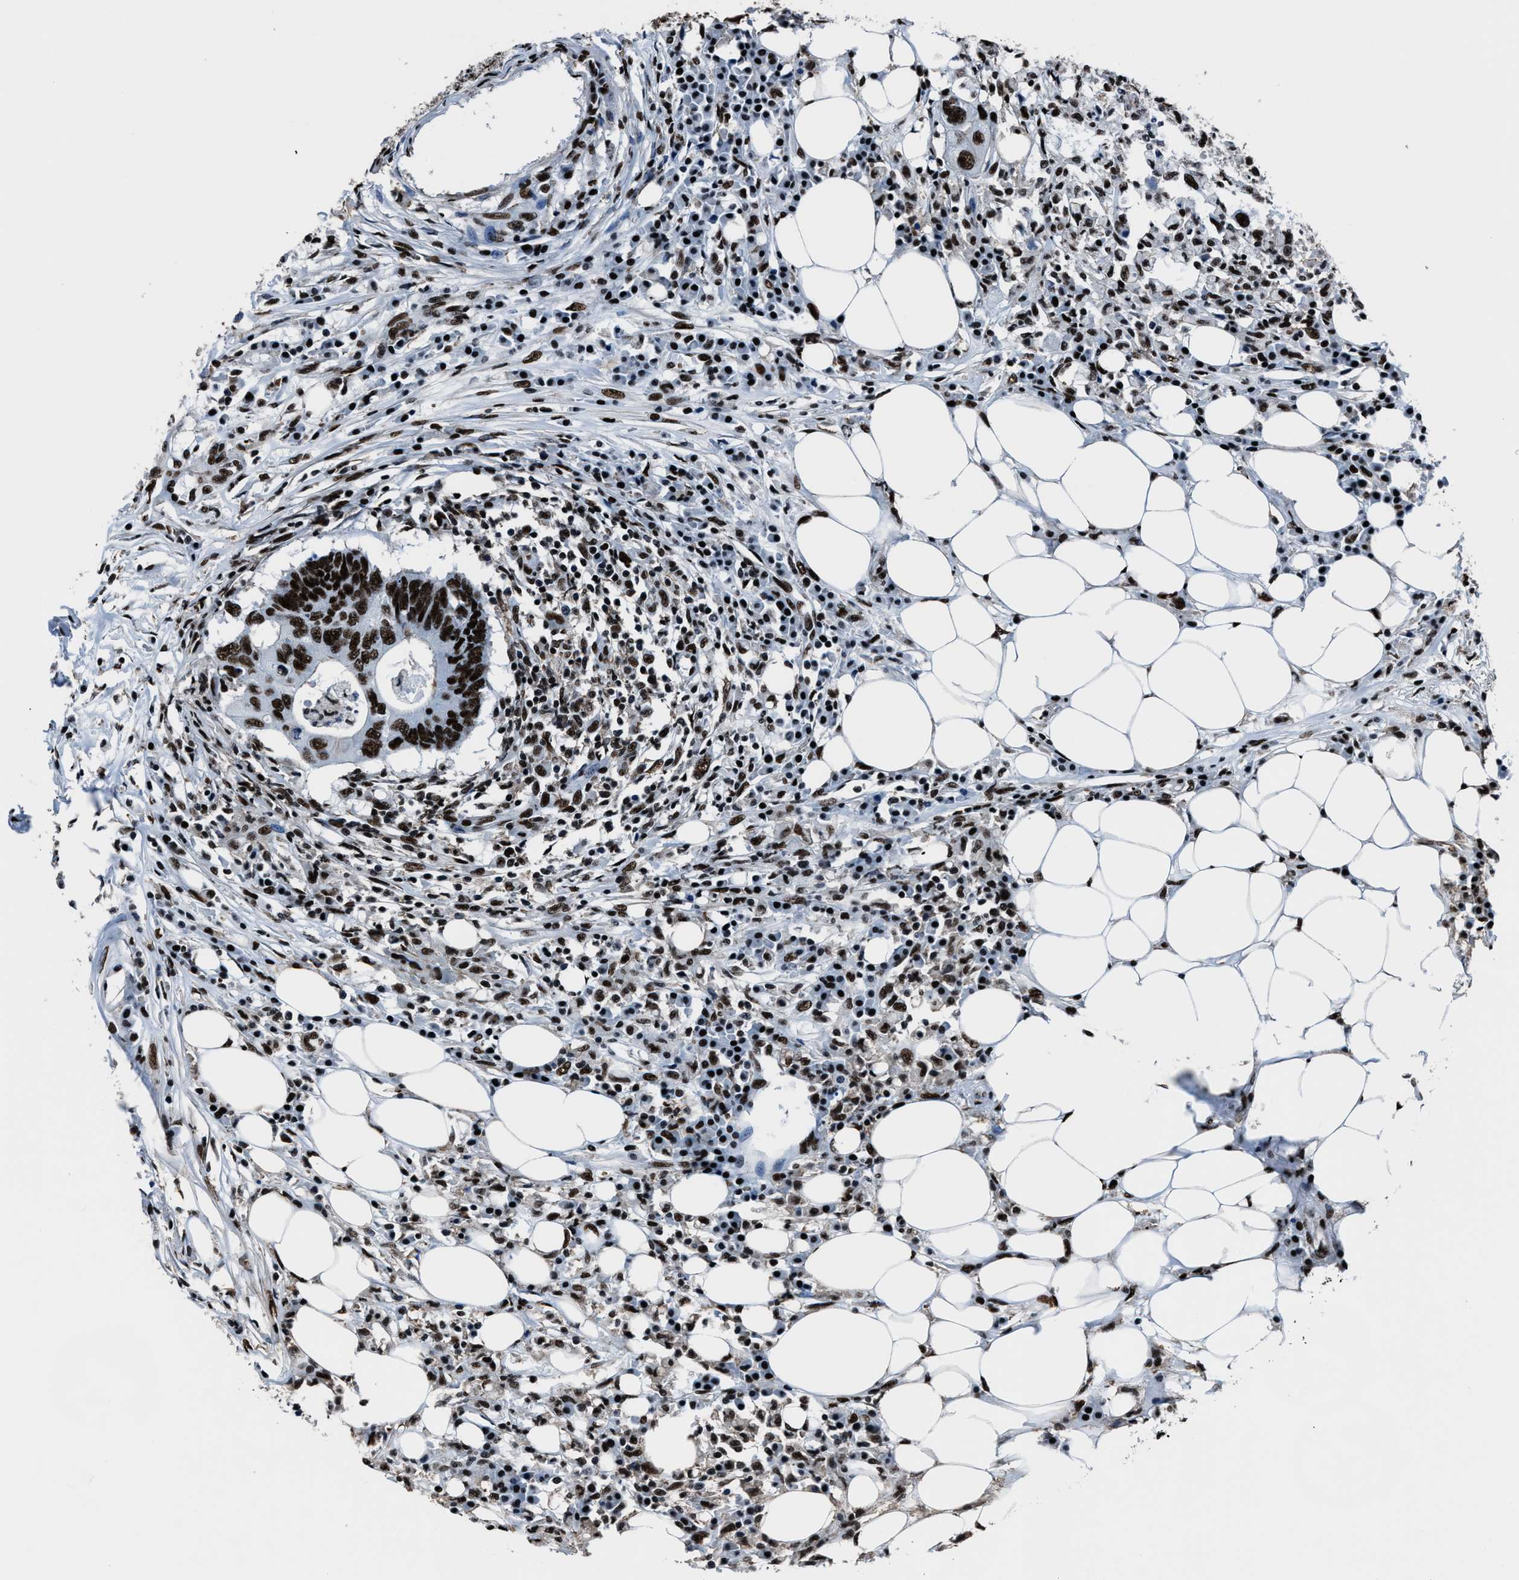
{"staining": {"intensity": "strong", "quantity": ">75%", "location": "nuclear"}, "tissue": "colorectal cancer", "cell_type": "Tumor cells", "image_type": "cancer", "snomed": [{"axis": "morphology", "description": "Adenocarcinoma, NOS"}, {"axis": "topography", "description": "Colon"}], "caption": "IHC staining of colorectal cancer (adenocarcinoma), which displays high levels of strong nuclear expression in approximately >75% of tumor cells indicating strong nuclear protein positivity. The staining was performed using DAB (brown) for protein detection and nuclei were counterstained in hematoxylin (blue).", "gene": "PPIE", "patient": {"sex": "male", "age": 71}}